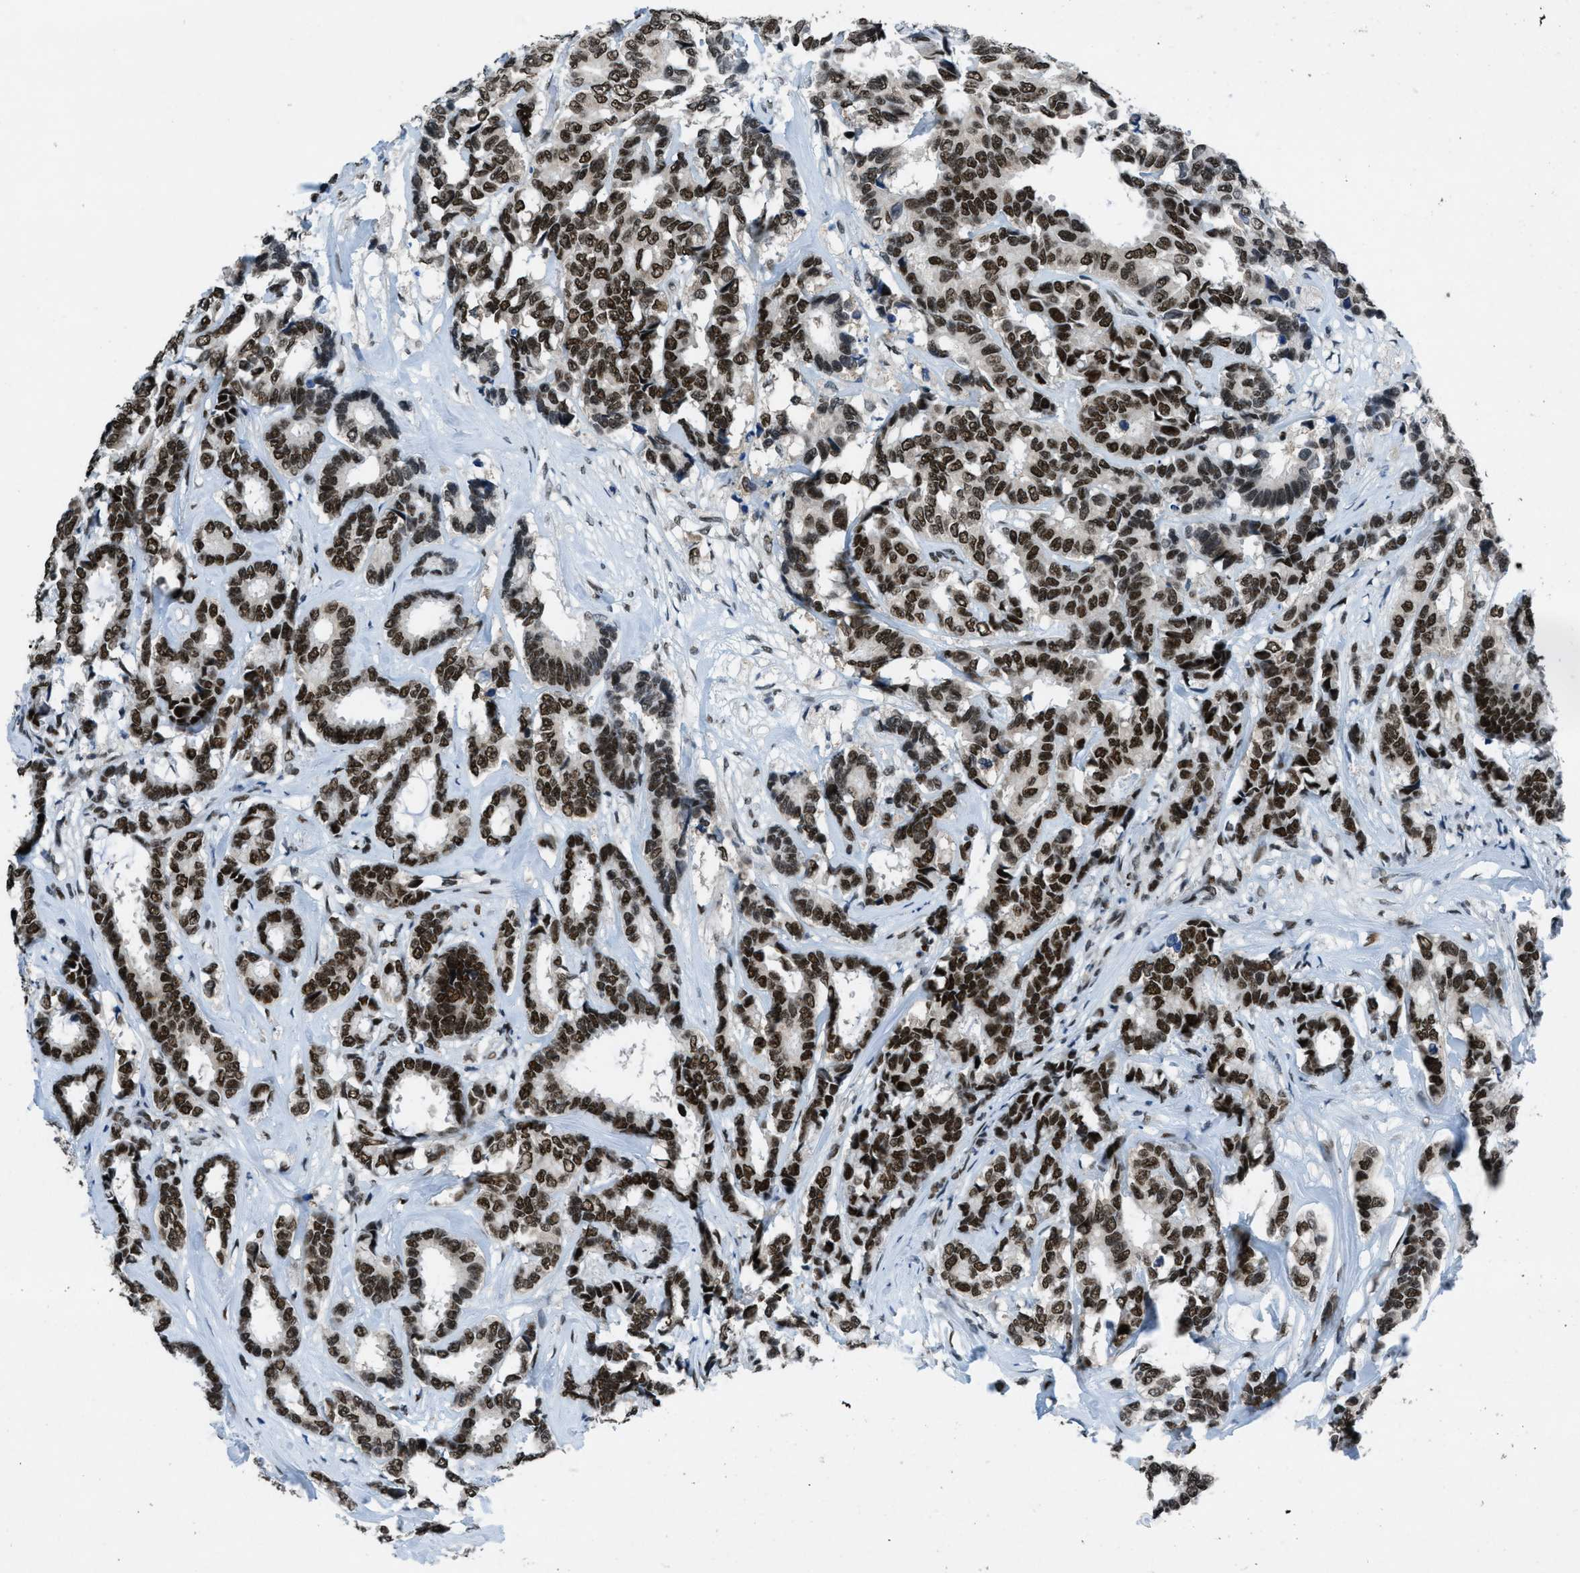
{"staining": {"intensity": "strong", "quantity": ">75%", "location": "nuclear"}, "tissue": "breast cancer", "cell_type": "Tumor cells", "image_type": "cancer", "snomed": [{"axis": "morphology", "description": "Duct carcinoma"}, {"axis": "topography", "description": "Breast"}], "caption": "Immunohistochemistry photomicrograph of breast cancer (intraductal carcinoma) stained for a protein (brown), which demonstrates high levels of strong nuclear expression in about >75% of tumor cells.", "gene": "GATAD2B", "patient": {"sex": "female", "age": 87}}